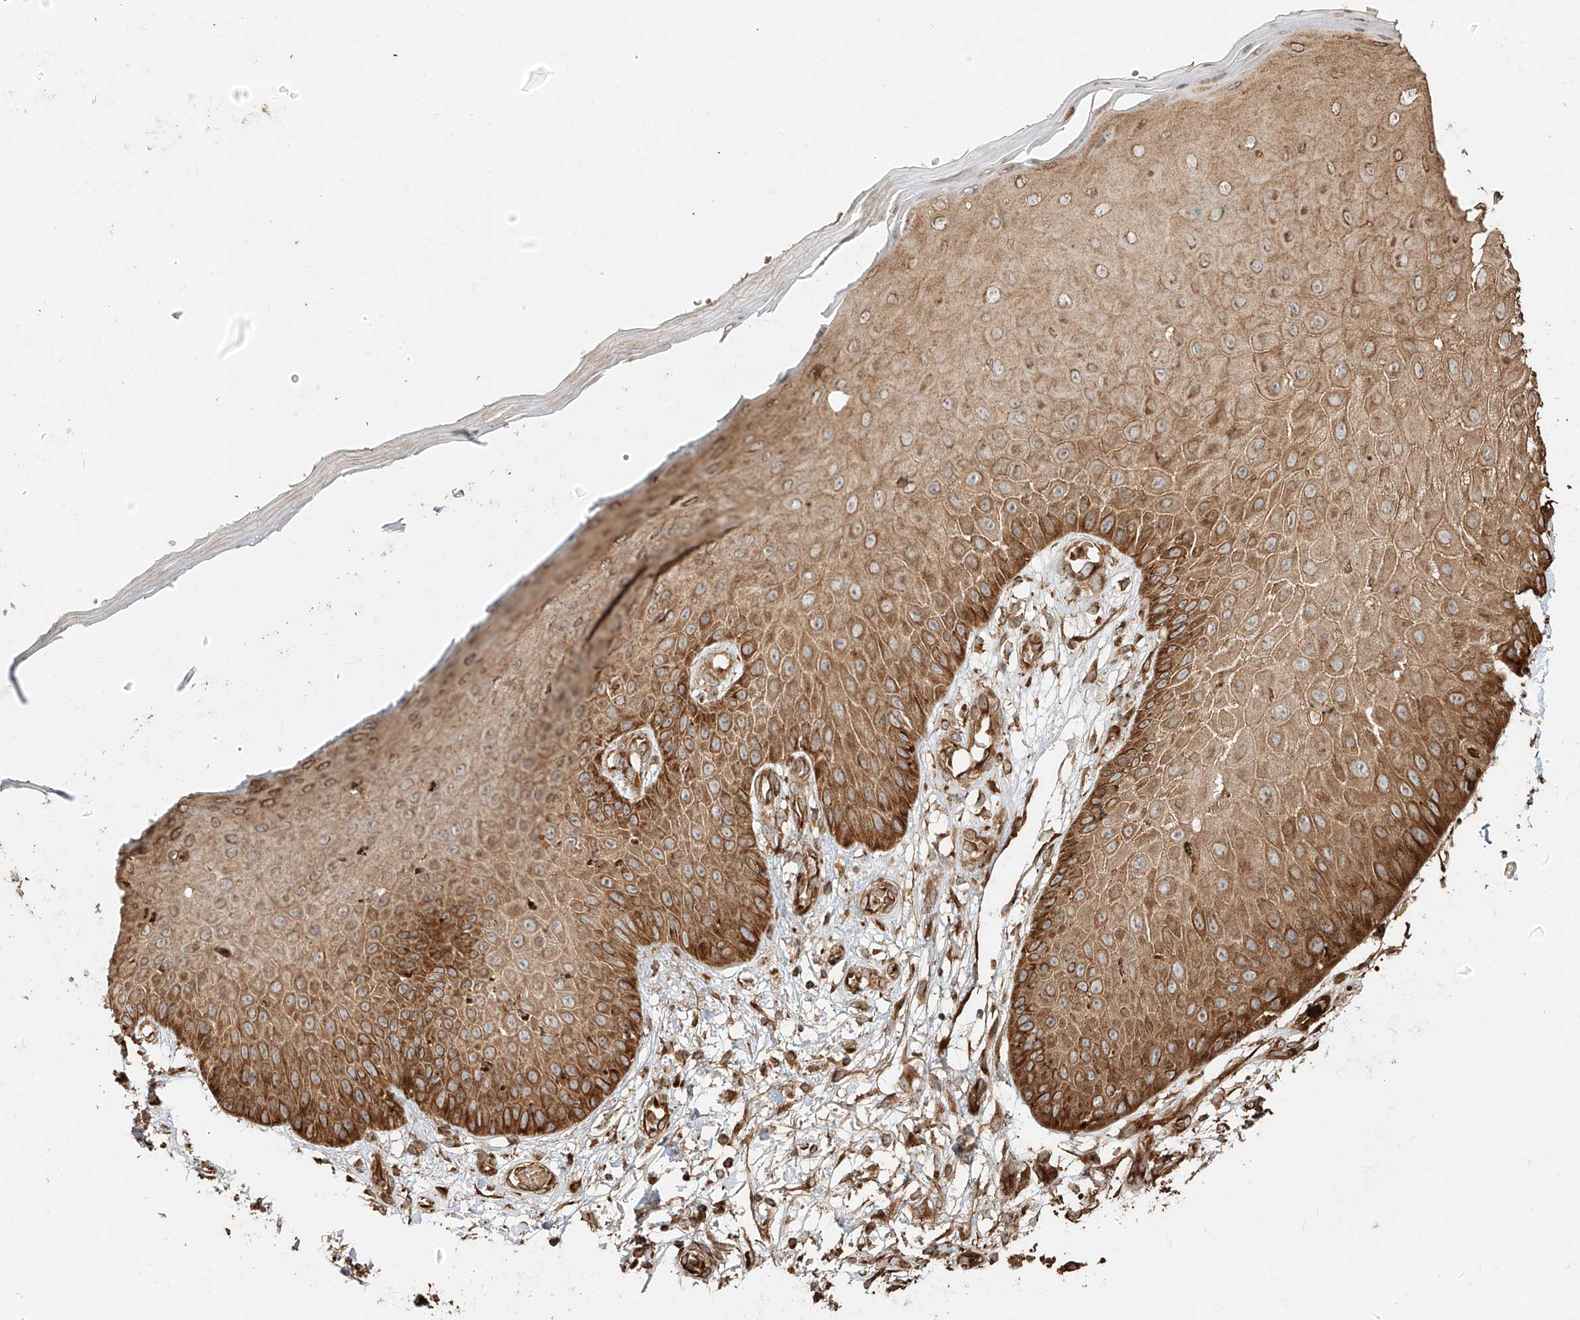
{"staining": {"intensity": "moderate", "quantity": "25%-75%", "location": "cytoplasmic/membranous"}, "tissue": "skin", "cell_type": "Fibroblasts", "image_type": "normal", "snomed": [{"axis": "morphology", "description": "Normal tissue, NOS"}, {"axis": "morphology", "description": "Inflammation, NOS"}, {"axis": "topography", "description": "Skin"}], "caption": "The photomicrograph displays a brown stain indicating the presence of a protein in the cytoplasmic/membranous of fibroblasts in skin. The staining was performed using DAB to visualize the protein expression in brown, while the nuclei were stained in blue with hematoxylin (Magnification: 20x).", "gene": "EFNB1", "patient": {"sex": "female", "age": 44}}